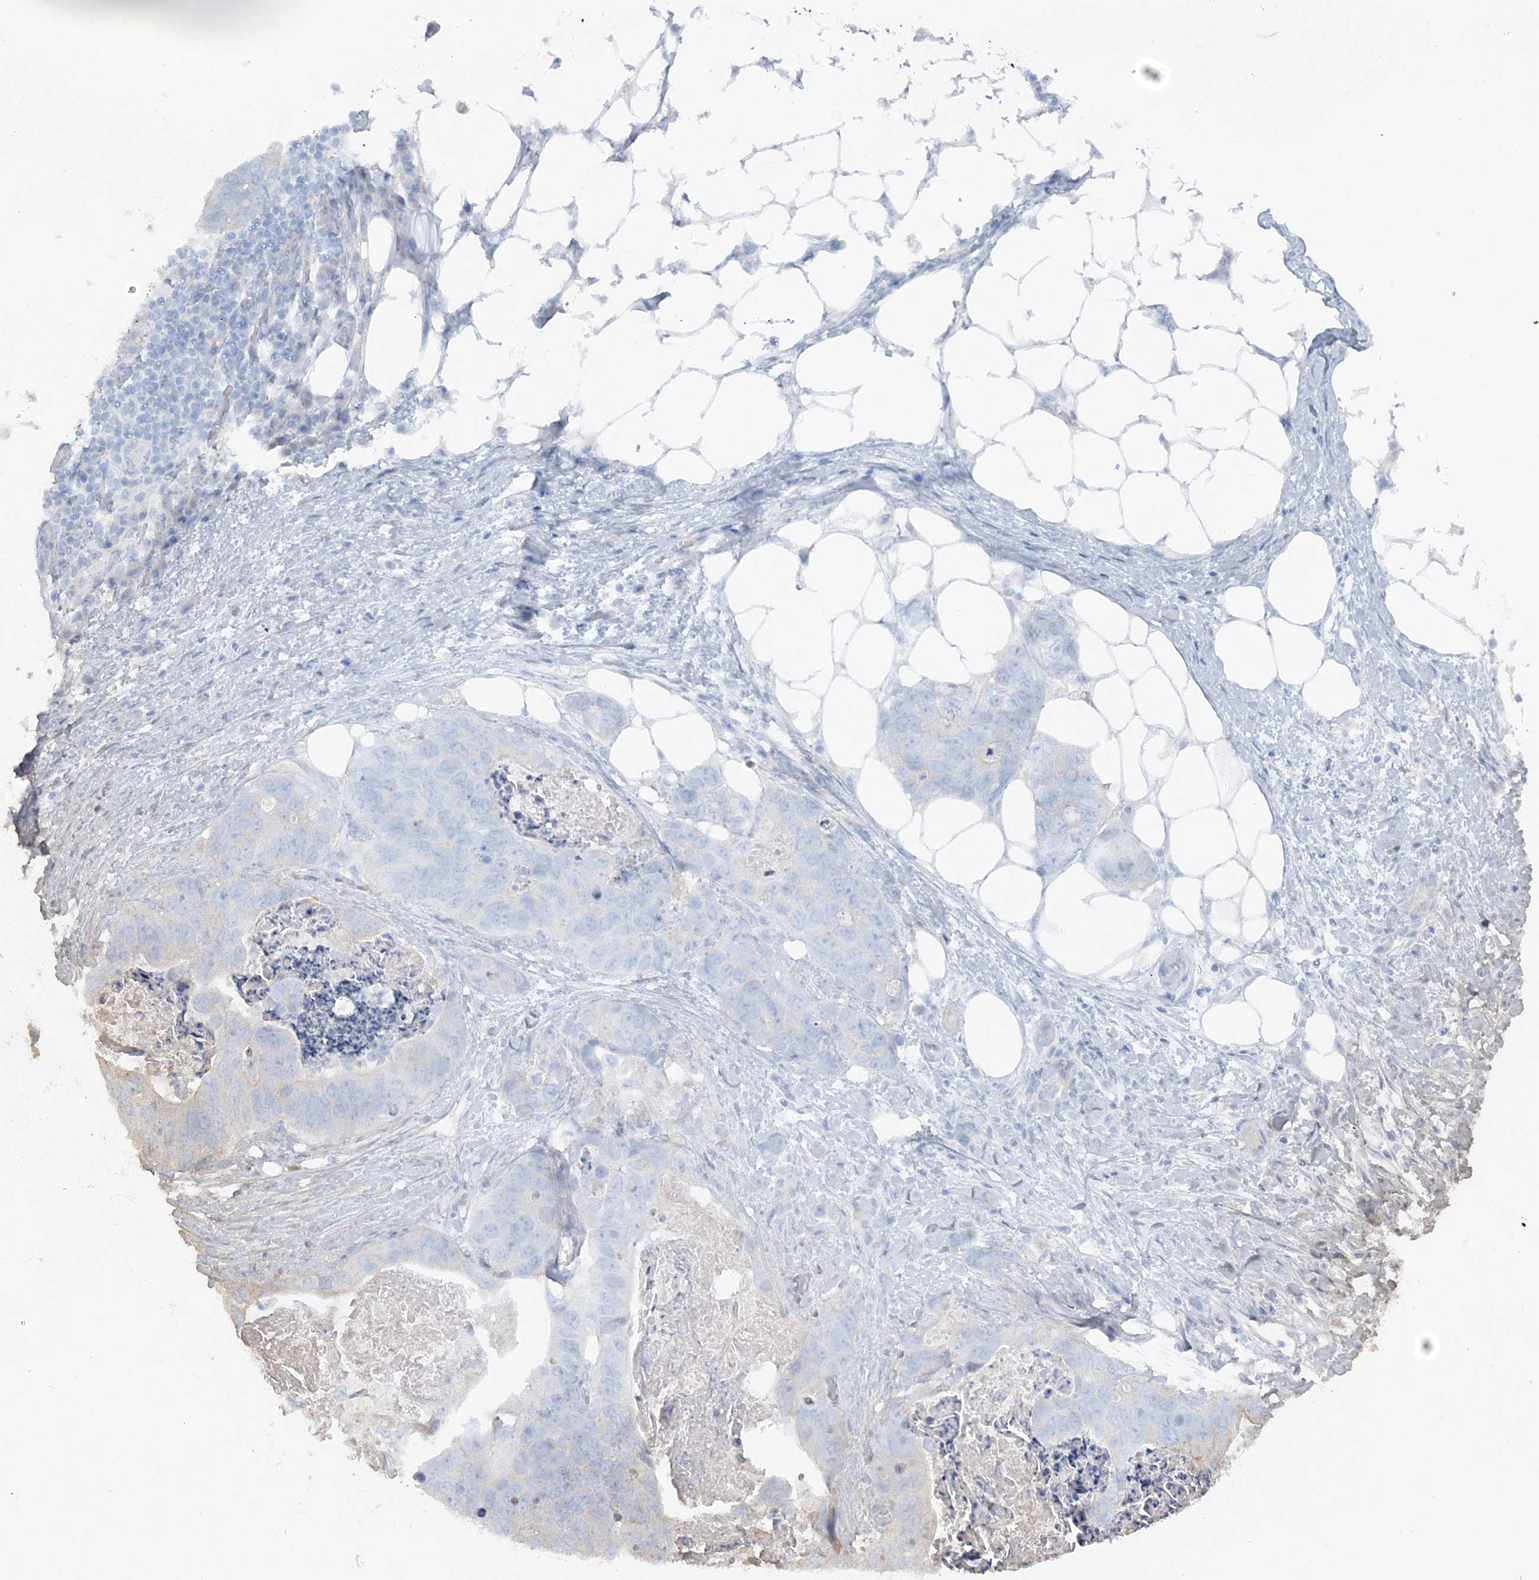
{"staining": {"intensity": "negative", "quantity": "none", "location": "none"}, "tissue": "stomach cancer", "cell_type": "Tumor cells", "image_type": "cancer", "snomed": [{"axis": "morphology", "description": "Adenocarcinoma, NOS"}, {"axis": "topography", "description": "Stomach"}], "caption": "The micrograph exhibits no staining of tumor cells in adenocarcinoma (stomach).", "gene": "ATP11A", "patient": {"sex": "female", "age": 89}}